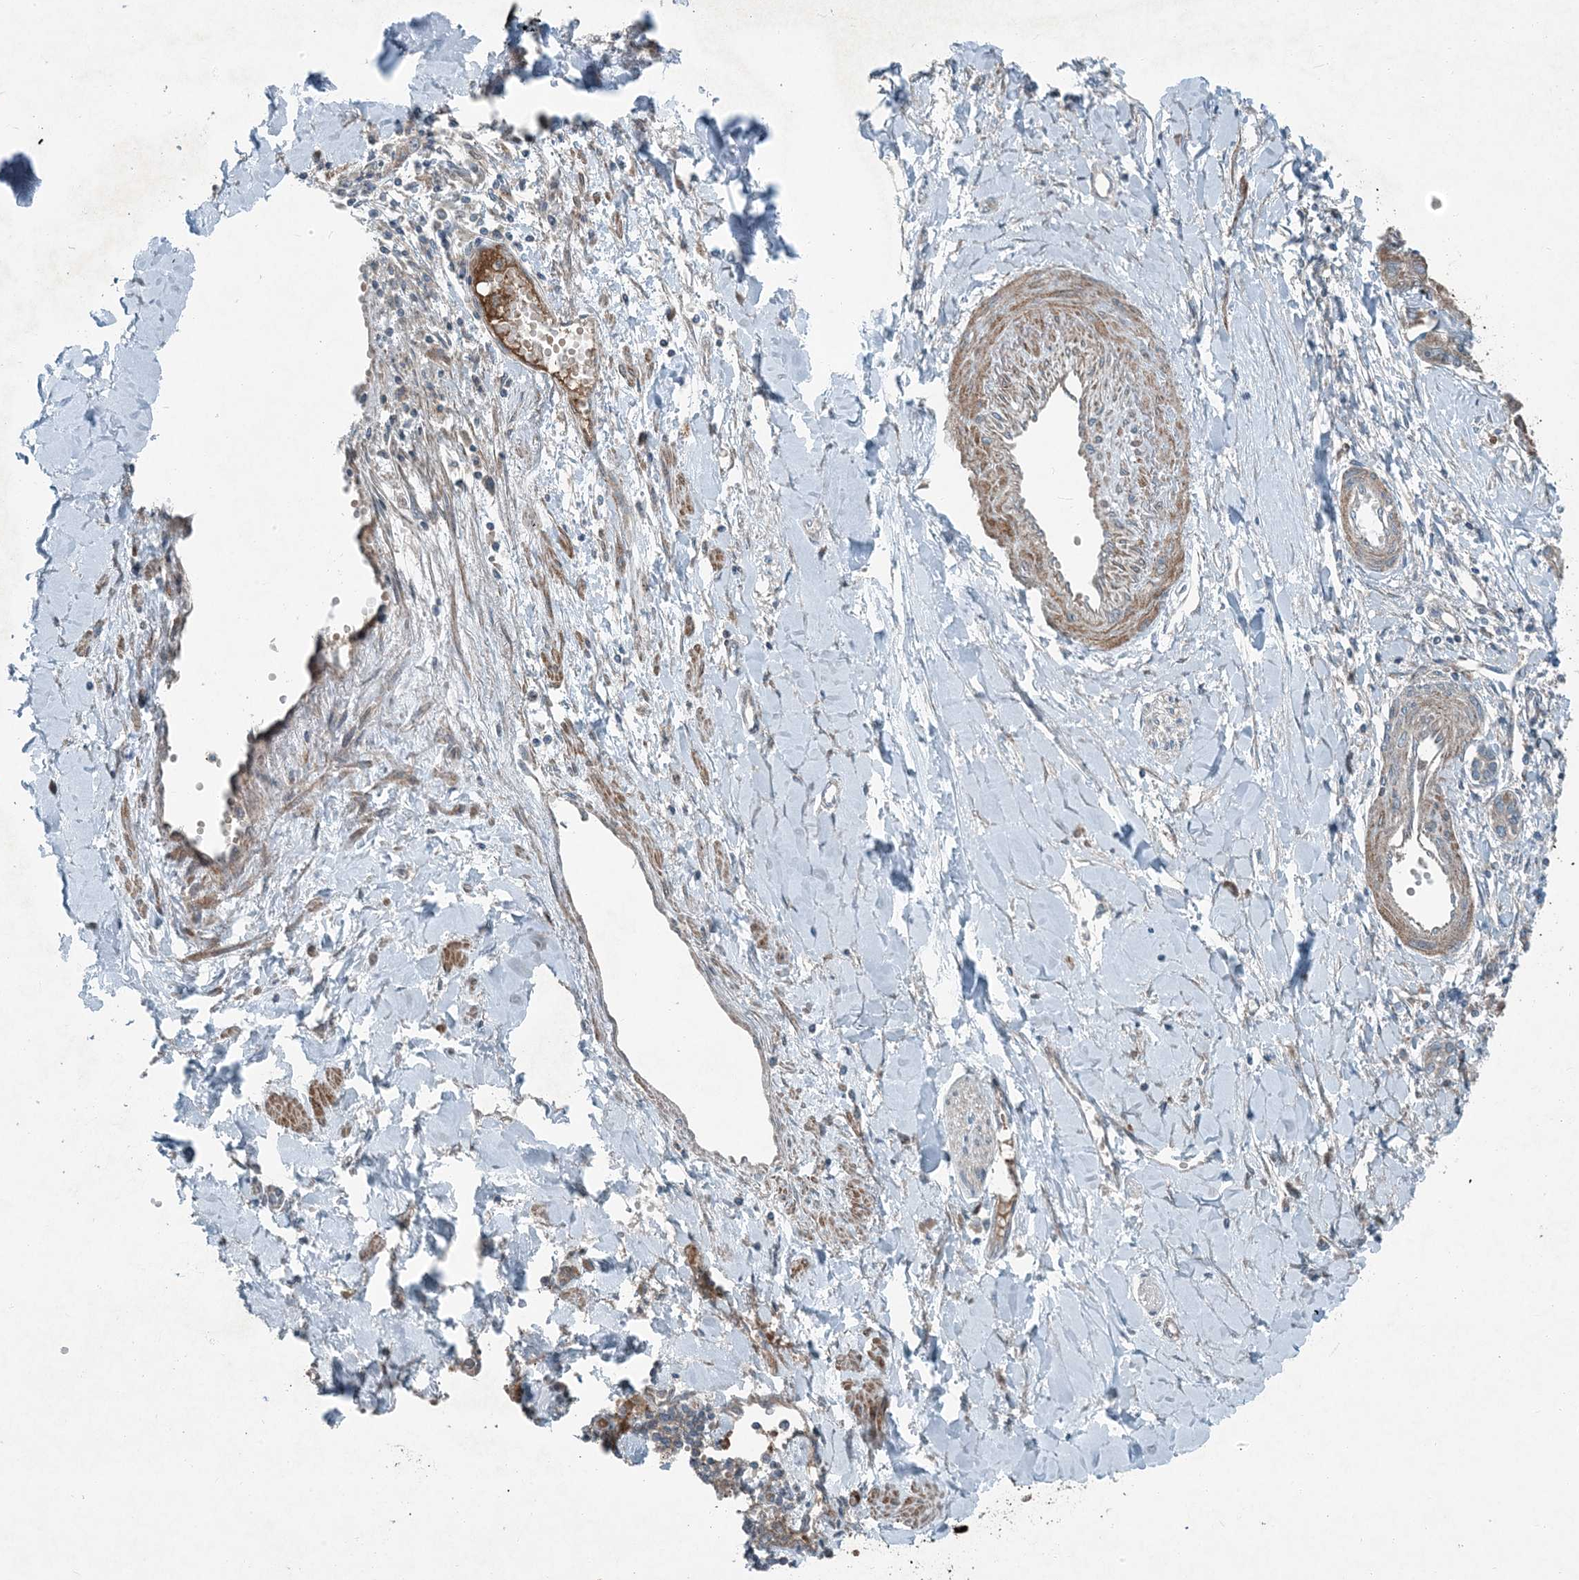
{"staining": {"intensity": "weak", "quantity": "25%-75%", "location": "cytoplasmic/membranous"}, "tissue": "liver cancer", "cell_type": "Tumor cells", "image_type": "cancer", "snomed": [{"axis": "morphology", "description": "Cholangiocarcinoma"}, {"axis": "topography", "description": "Liver"}], "caption": "The photomicrograph exhibits a brown stain indicating the presence of a protein in the cytoplasmic/membranous of tumor cells in cholangiocarcinoma (liver). (brown staining indicates protein expression, while blue staining denotes nuclei).", "gene": "APOM", "patient": {"sex": "male", "age": 59}}